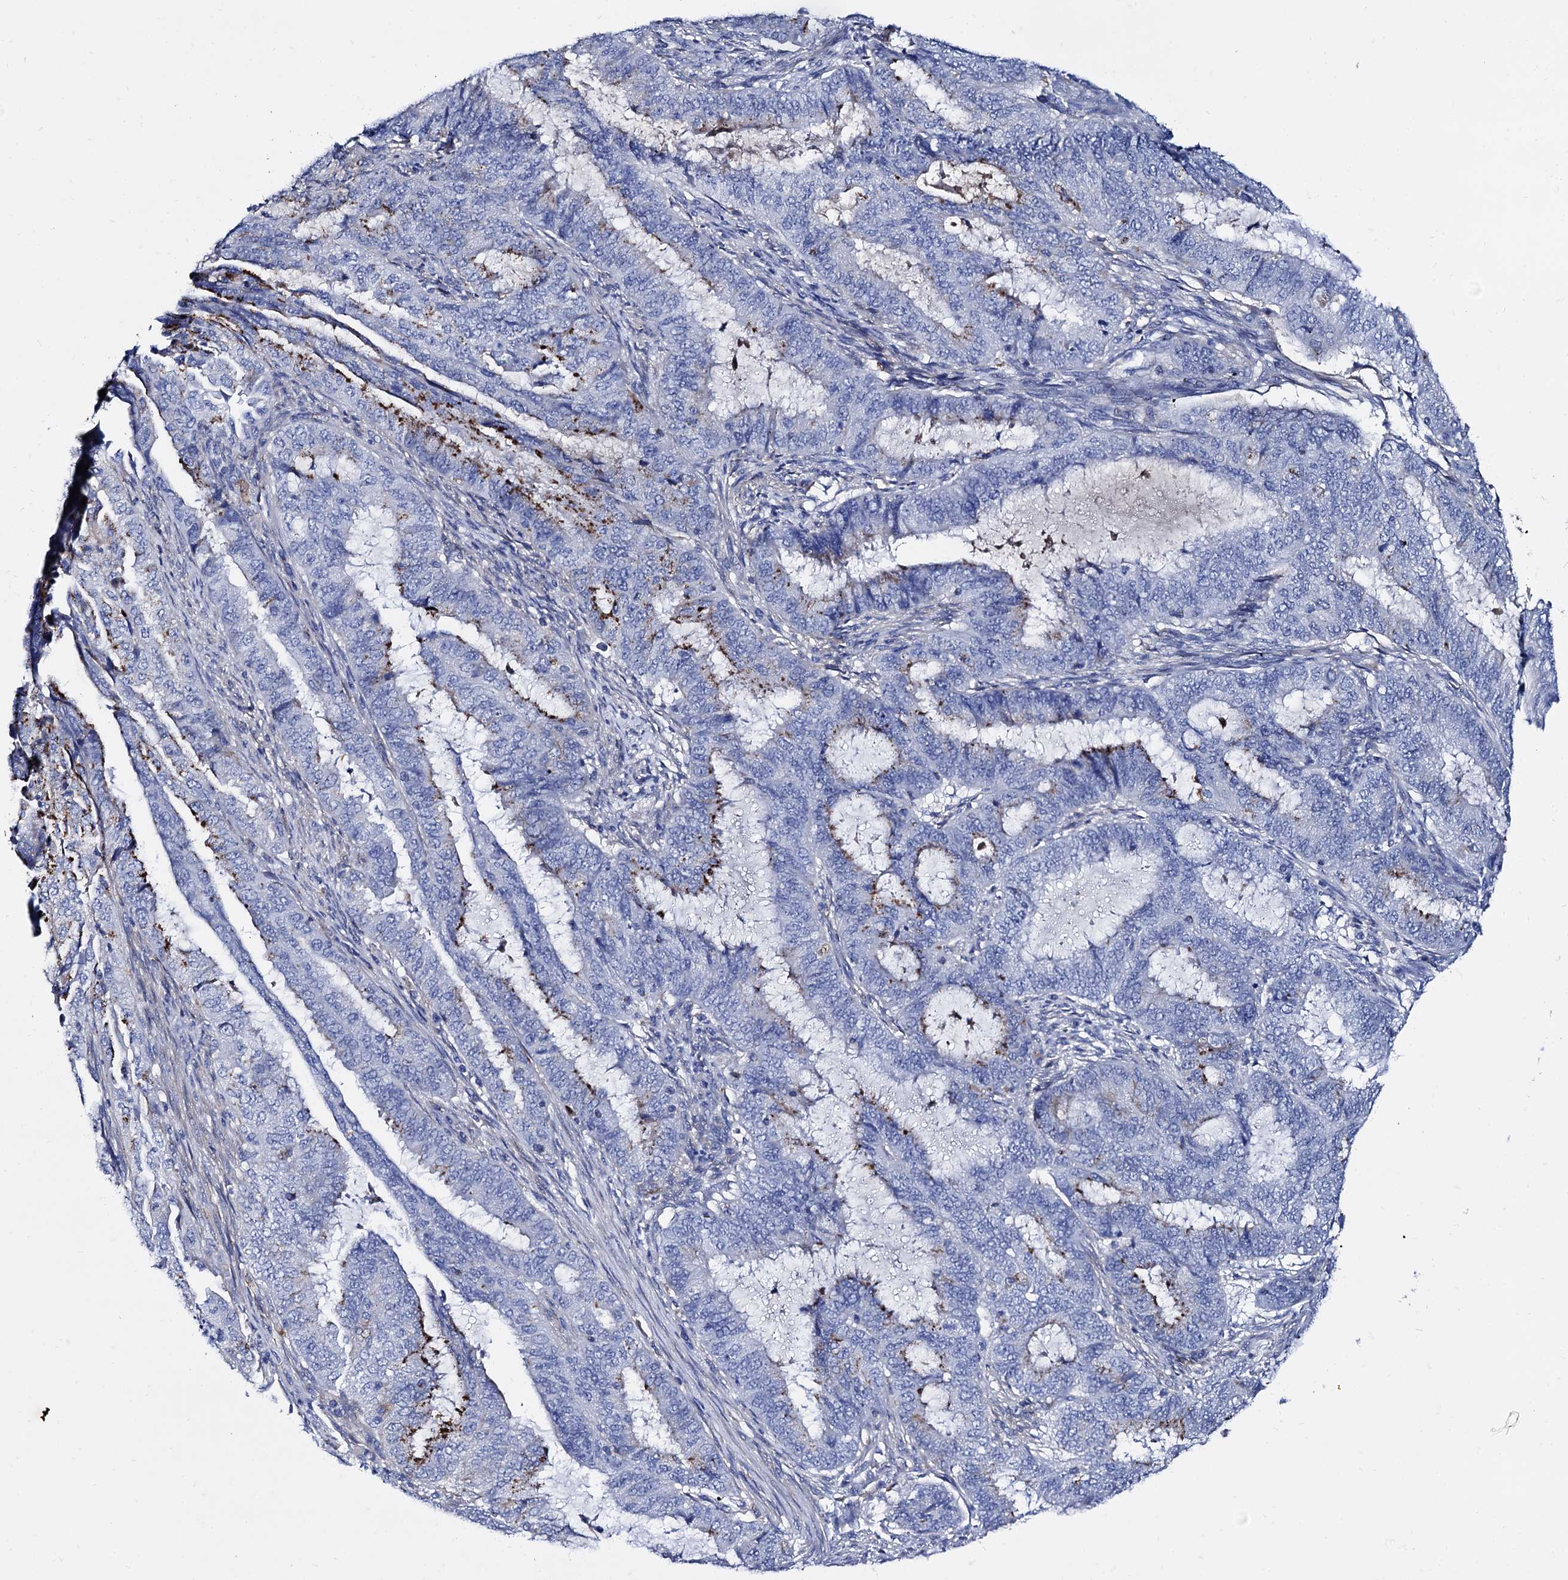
{"staining": {"intensity": "moderate", "quantity": "<25%", "location": "cytoplasmic/membranous"}, "tissue": "endometrial cancer", "cell_type": "Tumor cells", "image_type": "cancer", "snomed": [{"axis": "morphology", "description": "Adenocarcinoma, NOS"}, {"axis": "topography", "description": "Endometrium"}], "caption": "A brown stain highlights moderate cytoplasmic/membranous staining of a protein in endometrial adenocarcinoma tumor cells.", "gene": "APOD", "patient": {"sex": "female", "age": 51}}